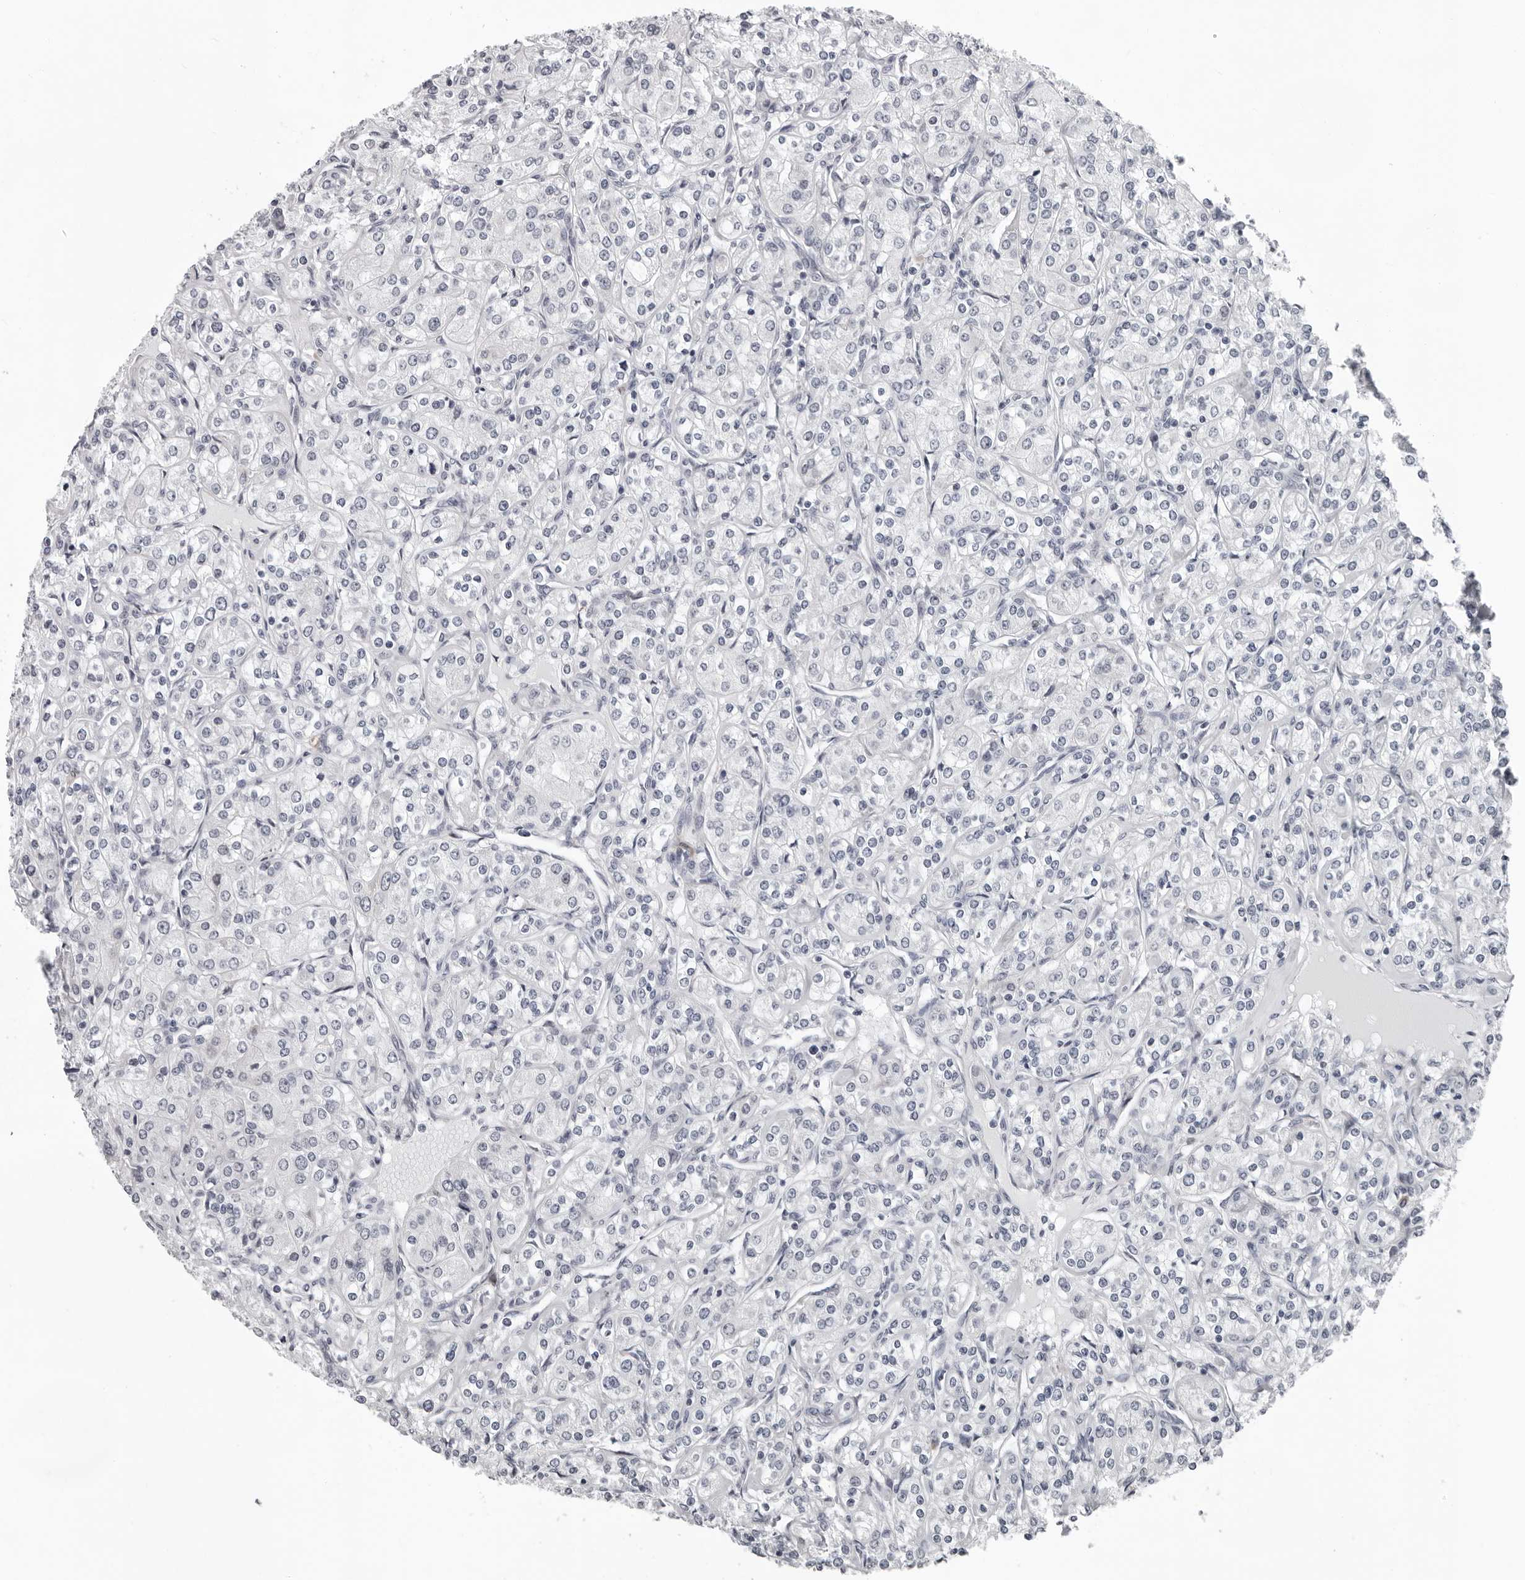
{"staining": {"intensity": "negative", "quantity": "none", "location": "none"}, "tissue": "renal cancer", "cell_type": "Tumor cells", "image_type": "cancer", "snomed": [{"axis": "morphology", "description": "Adenocarcinoma, NOS"}, {"axis": "topography", "description": "Kidney"}], "caption": "IHC photomicrograph of neoplastic tissue: renal cancer stained with DAB (3,3'-diaminobenzidine) demonstrates no significant protein positivity in tumor cells. (Brightfield microscopy of DAB (3,3'-diaminobenzidine) immunohistochemistry at high magnification).", "gene": "PIP4K2C", "patient": {"sex": "male", "age": 77}}